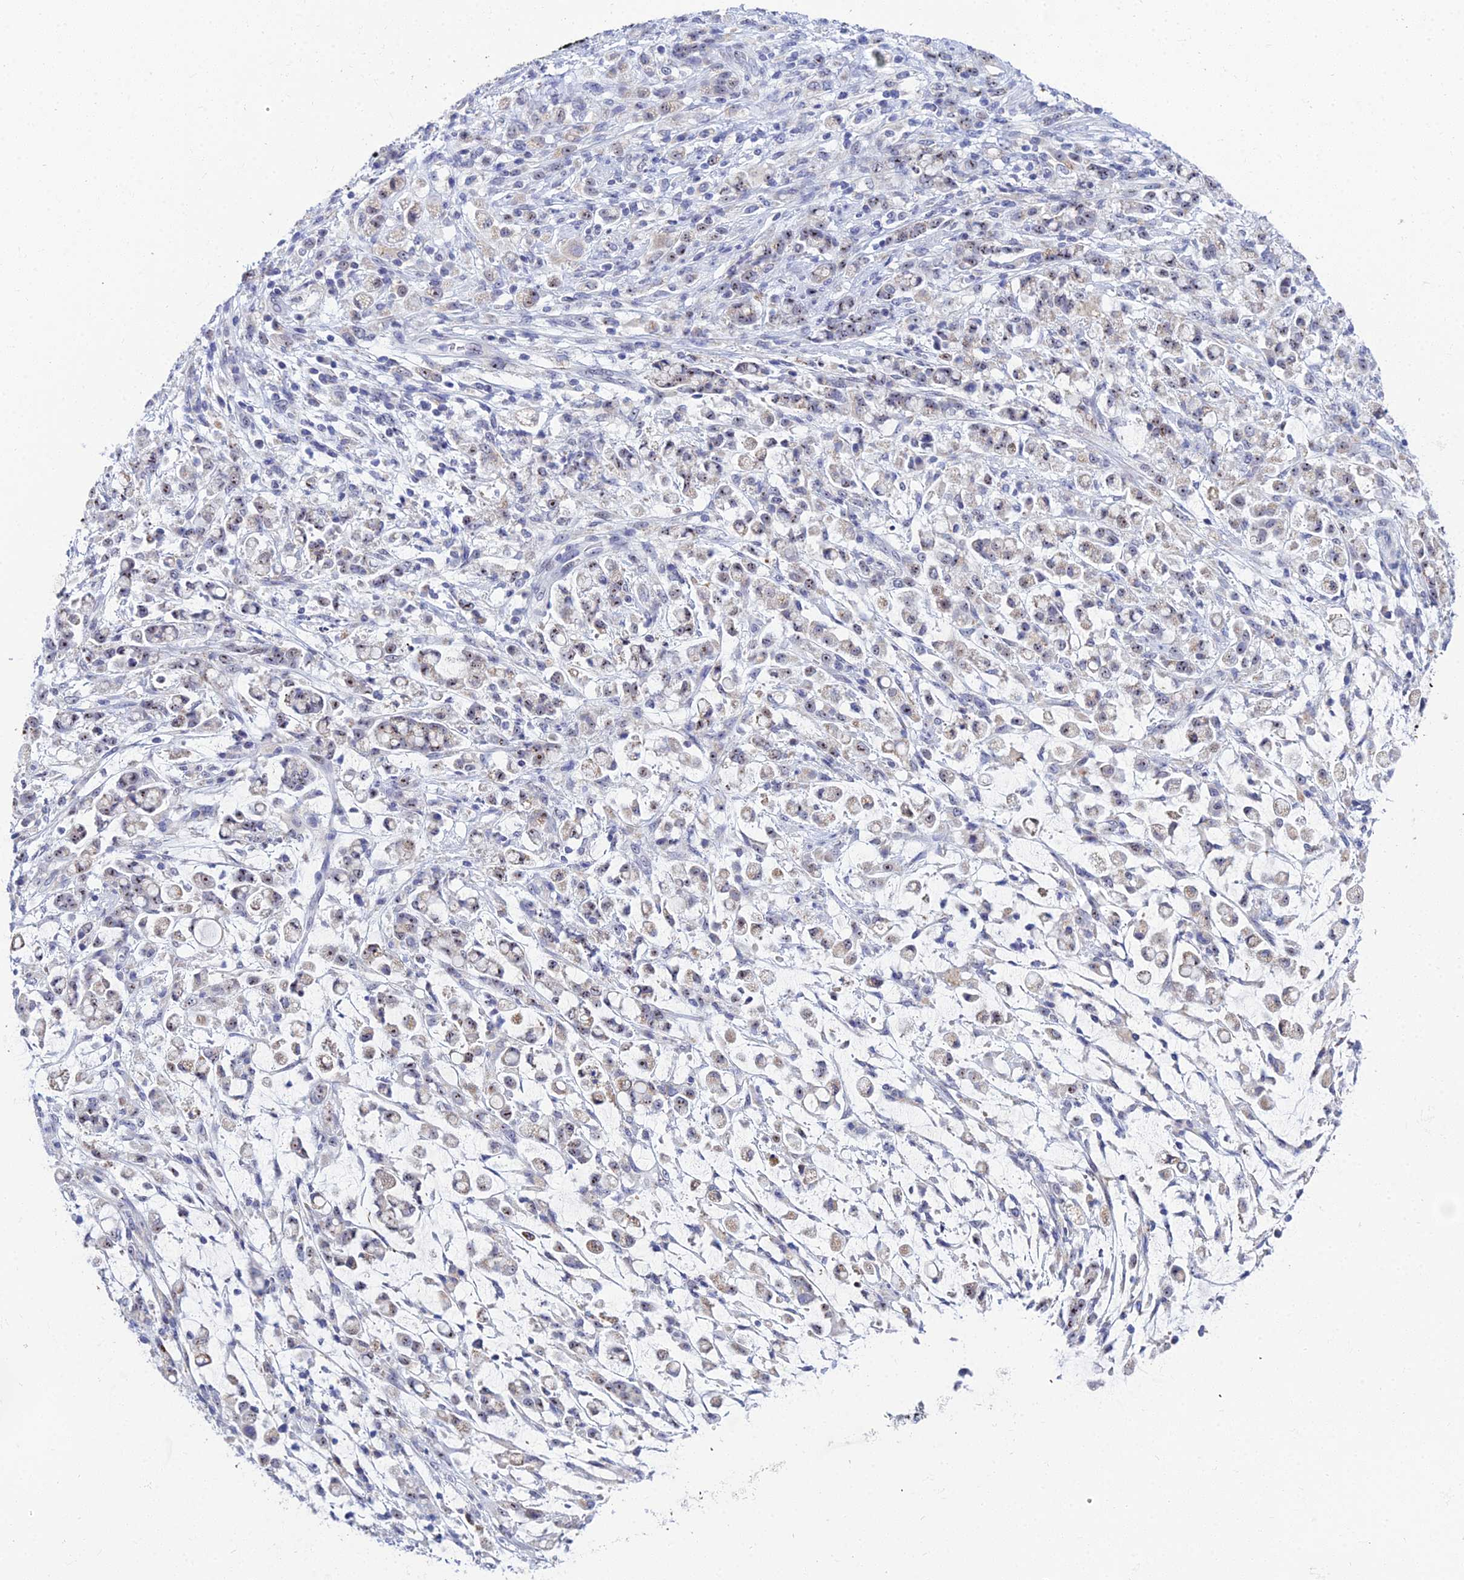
{"staining": {"intensity": "moderate", "quantity": "25%-75%", "location": "cytoplasmic/membranous,nuclear"}, "tissue": "stomach cancer", "cell_type": "Tumor cells", "image_type": "cancer", "snomed": [{"axis": "morphology", "description": "Adenocarcinoma, NOS"}, {"axis": "topography", "description": "Stomach"}], "caption": "Tumor cells display medium levels of moderate cytoplasmic/membranous and nuclear expression in about 25%-75% of cells in stomach adenocarcinoma.", "gene": "PLPP4", "patient": {"sex": "female", "age": 60}}